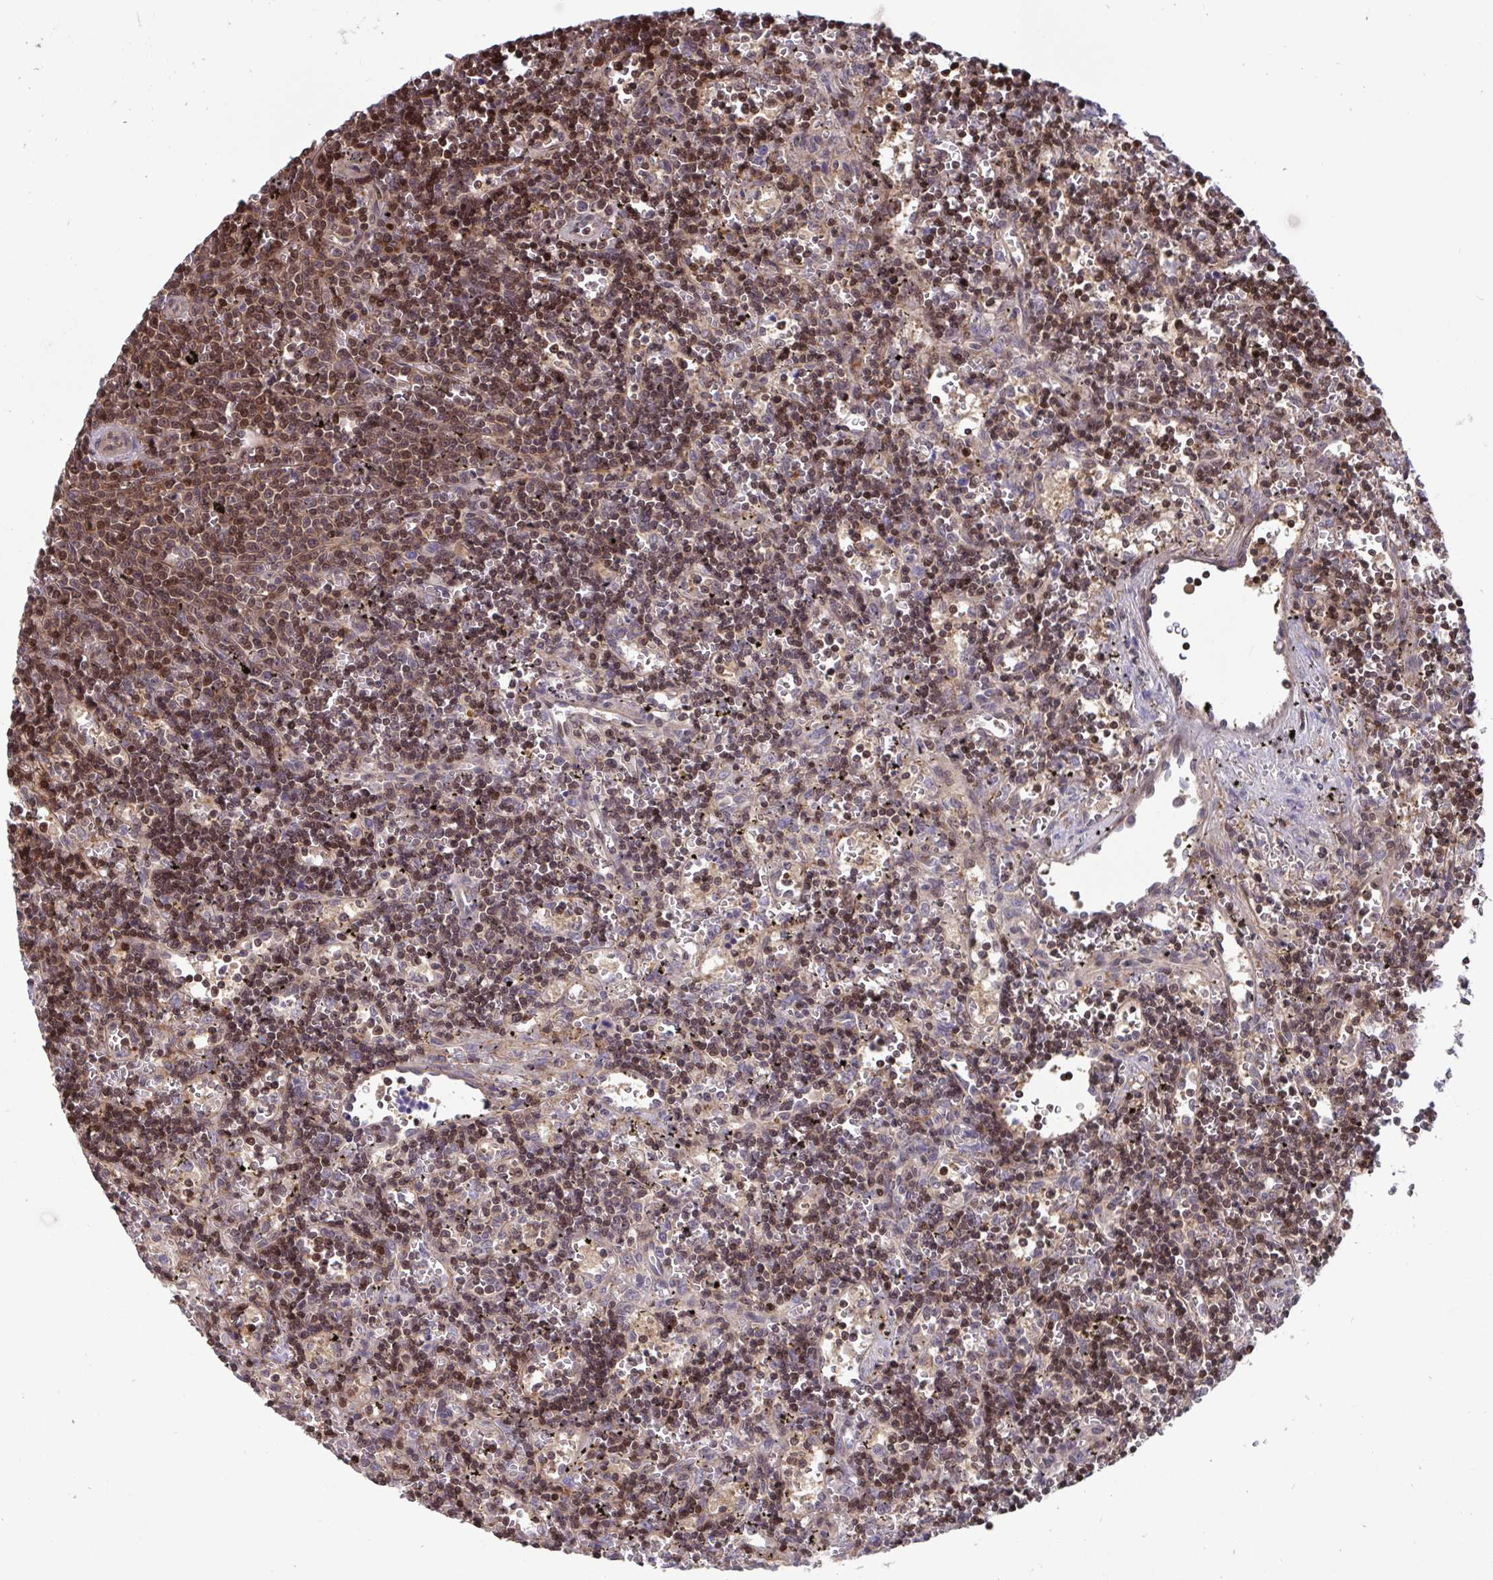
{"staining": {"intensity": "moderate", "quantity": ">75%", "location": "cytoplasmic/membranous,nuclear"}, "tissue": "lymphoma", "cell_type": "Tumor cells", "image_type": "cancer", "snomed": [{"axis": "morphology", "description": "Malignant lymphoma, non-Hodgkin's type, Low grade"}, {"axis": "topography", "description": "Spleen"}], "caption": "Malignant lymphoma, non-Hodgkin's type (low-grade) stained with a protein marker displays moderate staining in tumor cells.", "gene": "PCDHB7", "patient": {"sex": "male", "age": 60}}